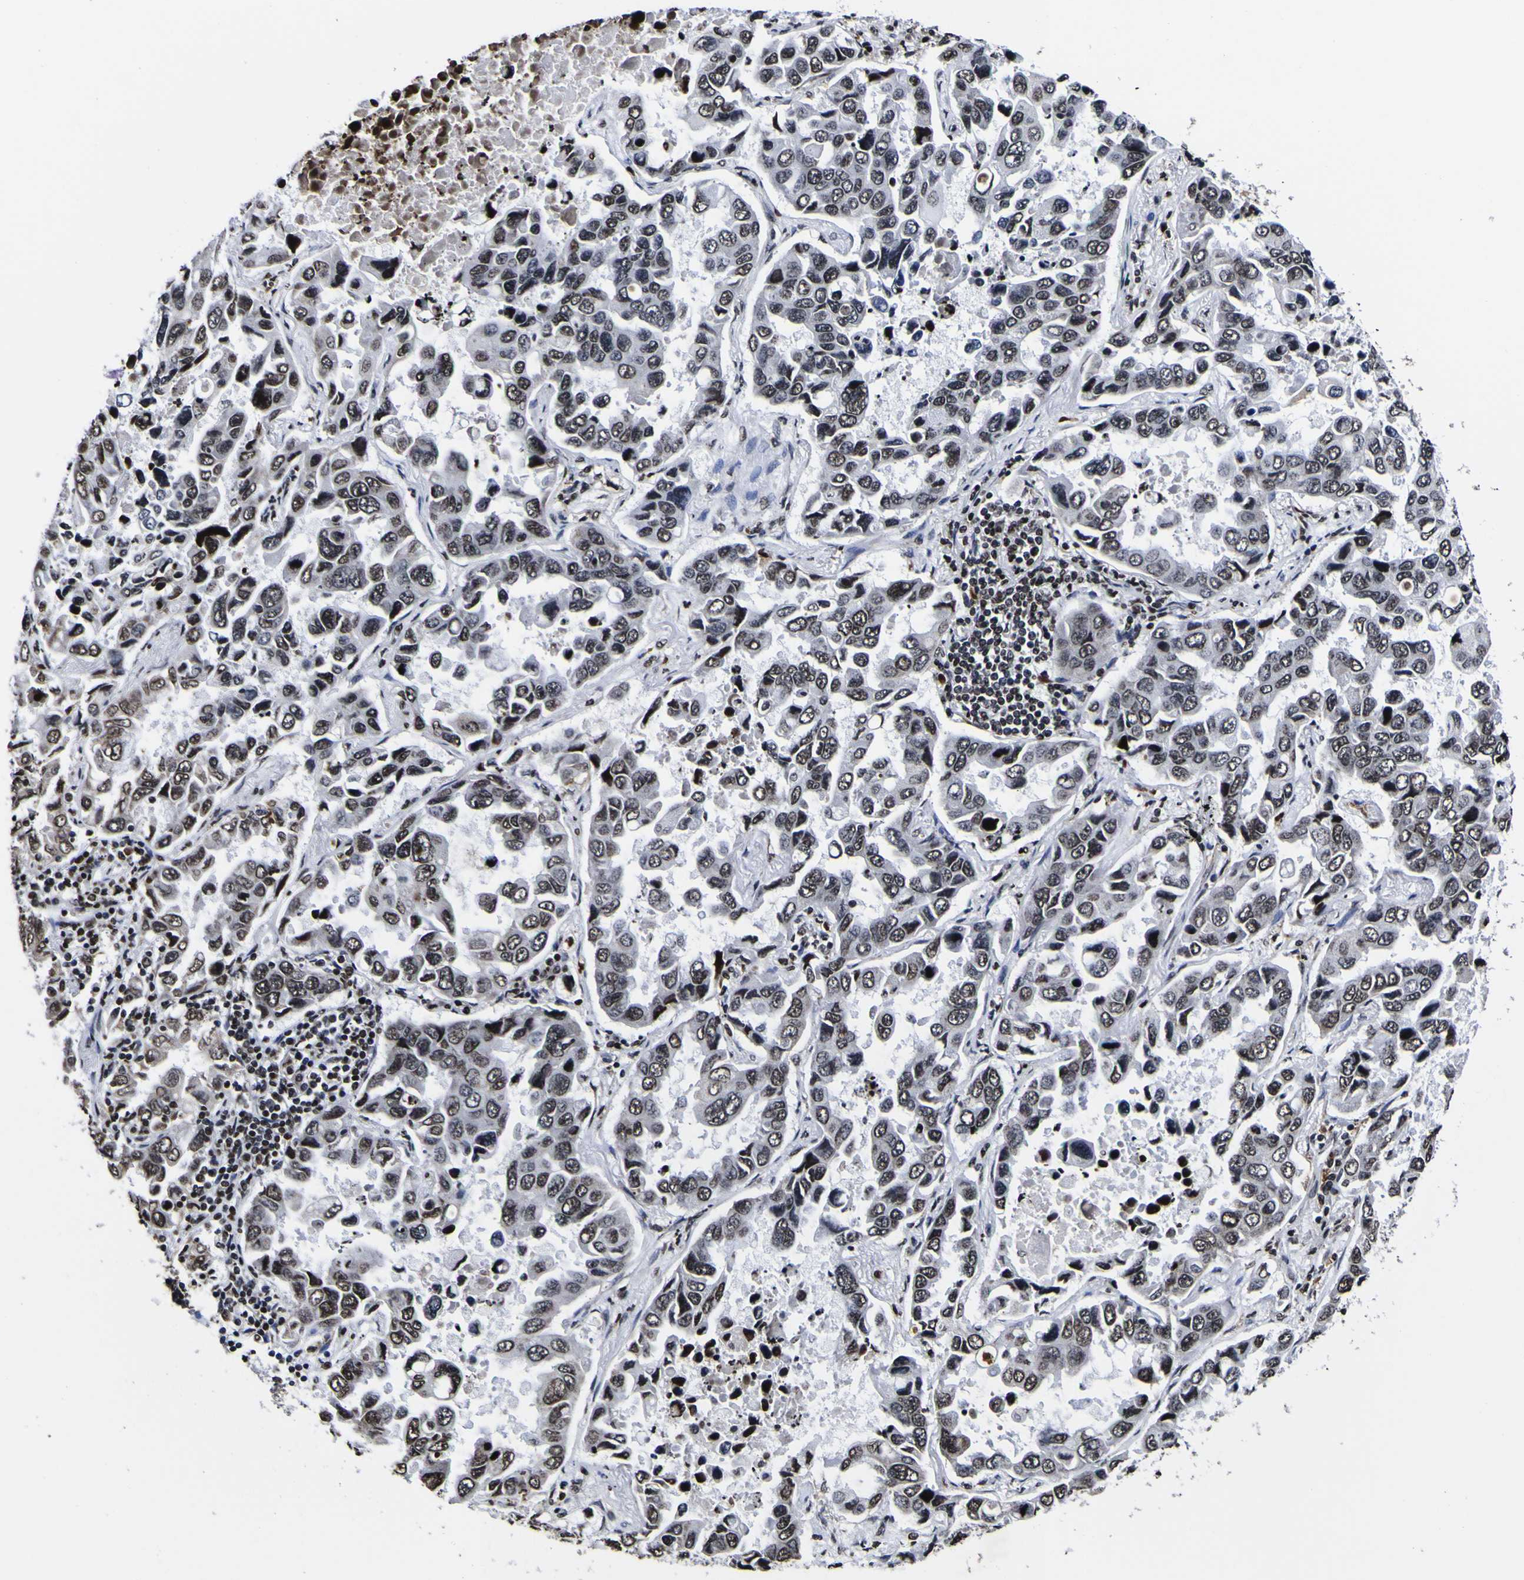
{"staining": {"intensity": "strong", "quantity": ">75%", "location": "nuclear"}, "tissue": "lung cancer", "cell_type": "Tumor cells", "image_type": "cancer", "snomed": [{"axis": "morphology", "description": "Adenocarcinoma, NOS"}, {"axis": "topography", "description": "Lung"}], "caption": "Strong nuclear positivity for a protein is identified in approximately >75% of tumor cells of lung adenocarcinoma using immunohistochemistry (IHC).", "gene": "PIAS1", "patient": {"sex": "male", "age": 64}}